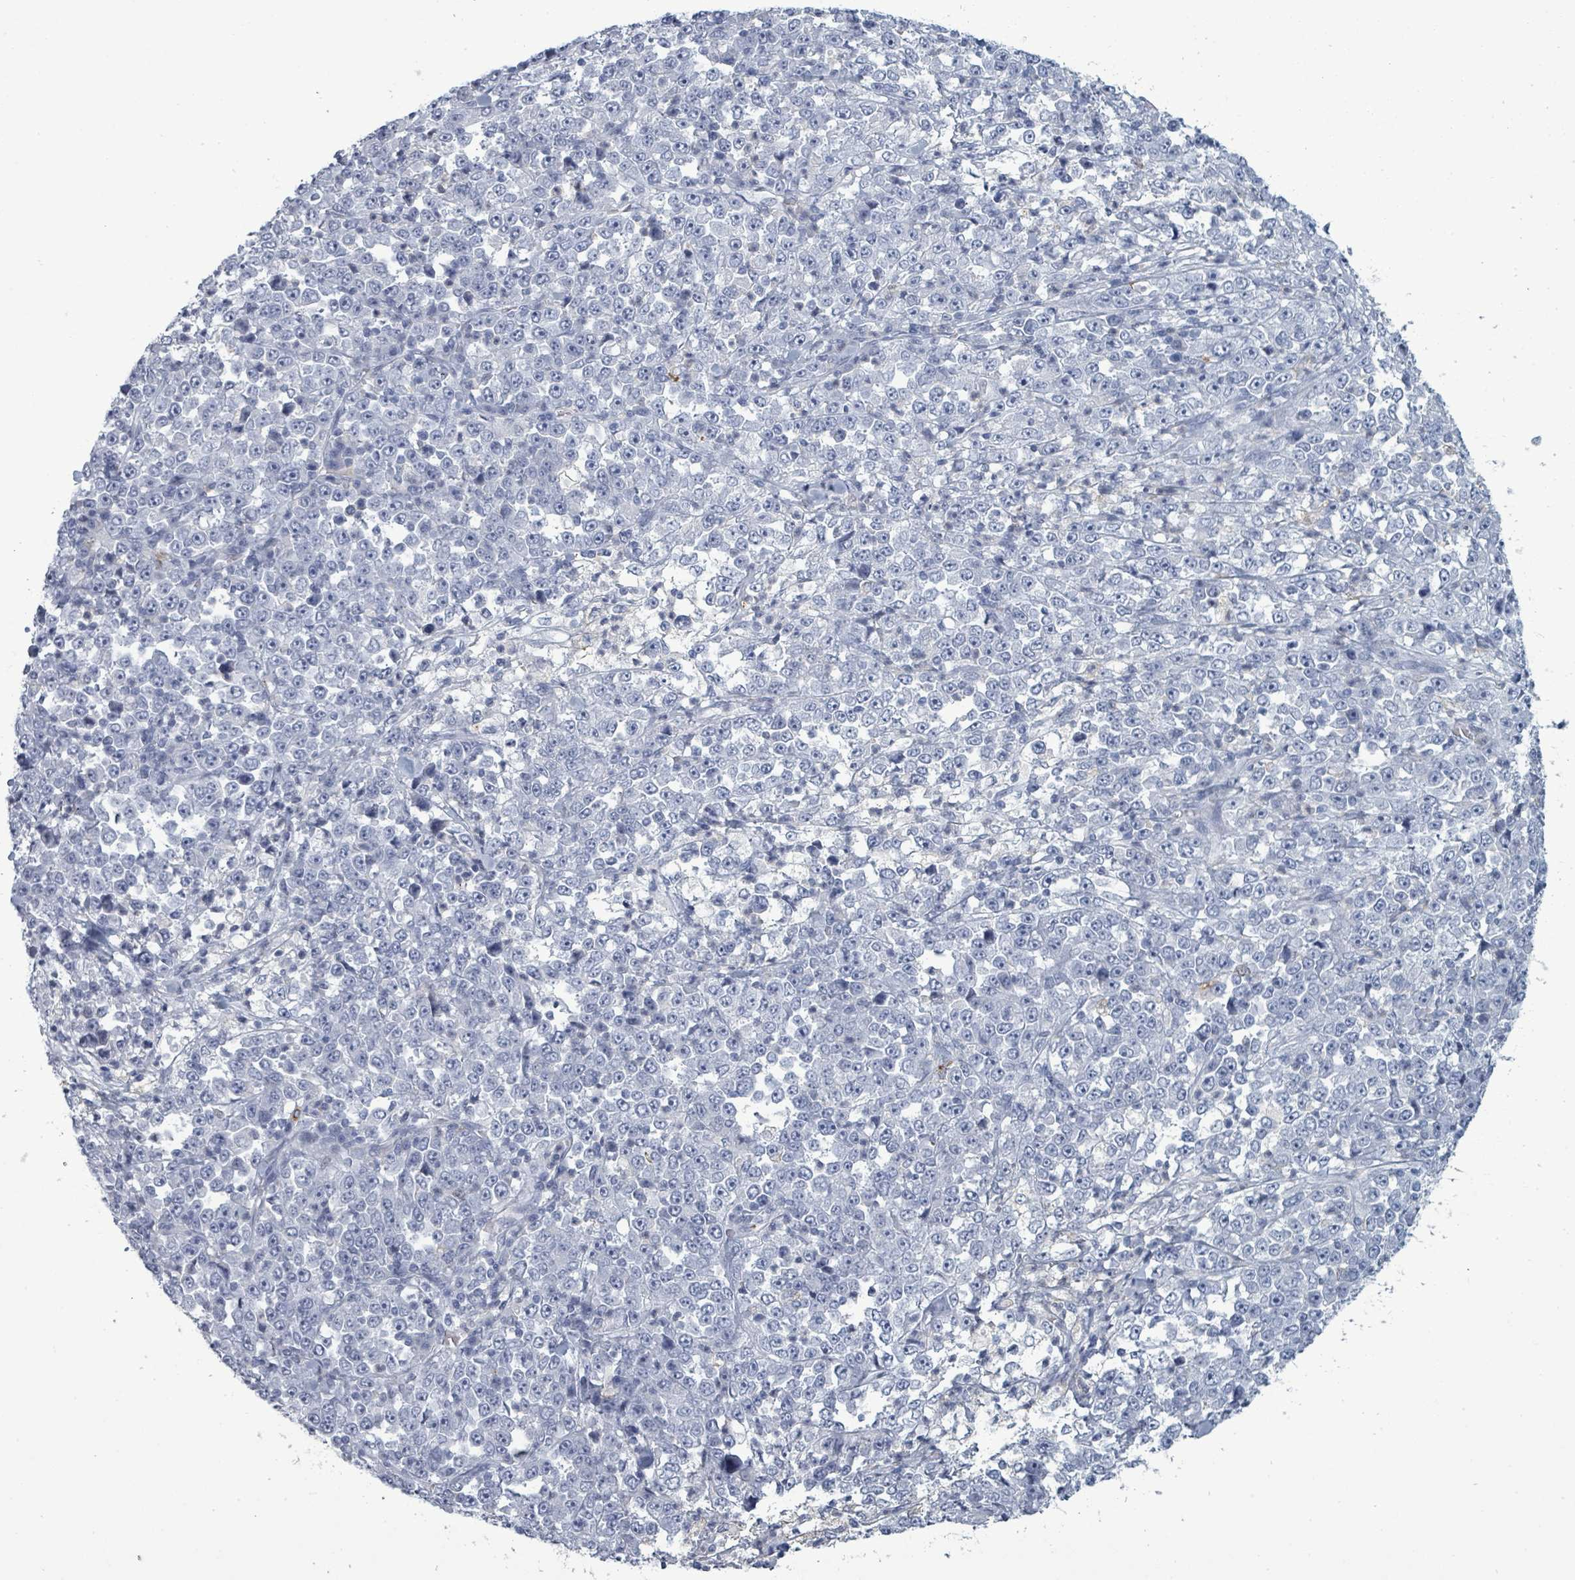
{"staining": {"intensity": "negative", "quantity": "none", "location": "none"}, "tissue": "stomach cancer", "cell_type": "Tumor cells", "image_type": "cancer", "snomed": [{"axis": "morphology", "description": "Normal tissue, NOS"}, {"axis": "morphology", "description": "Adenocarcinoma, NOS"}, {"axis": "topography", "description": "Stomach, upper"}, {"axis": "topography", "description": "Stomach"}], "caption": "This is an immunohistochemistry histopathology image of adenocarcinoma (stomach). There is no staining in tumor cells.", "gene": "NDST2", "patient": {"sex": "male", "age": 59}}